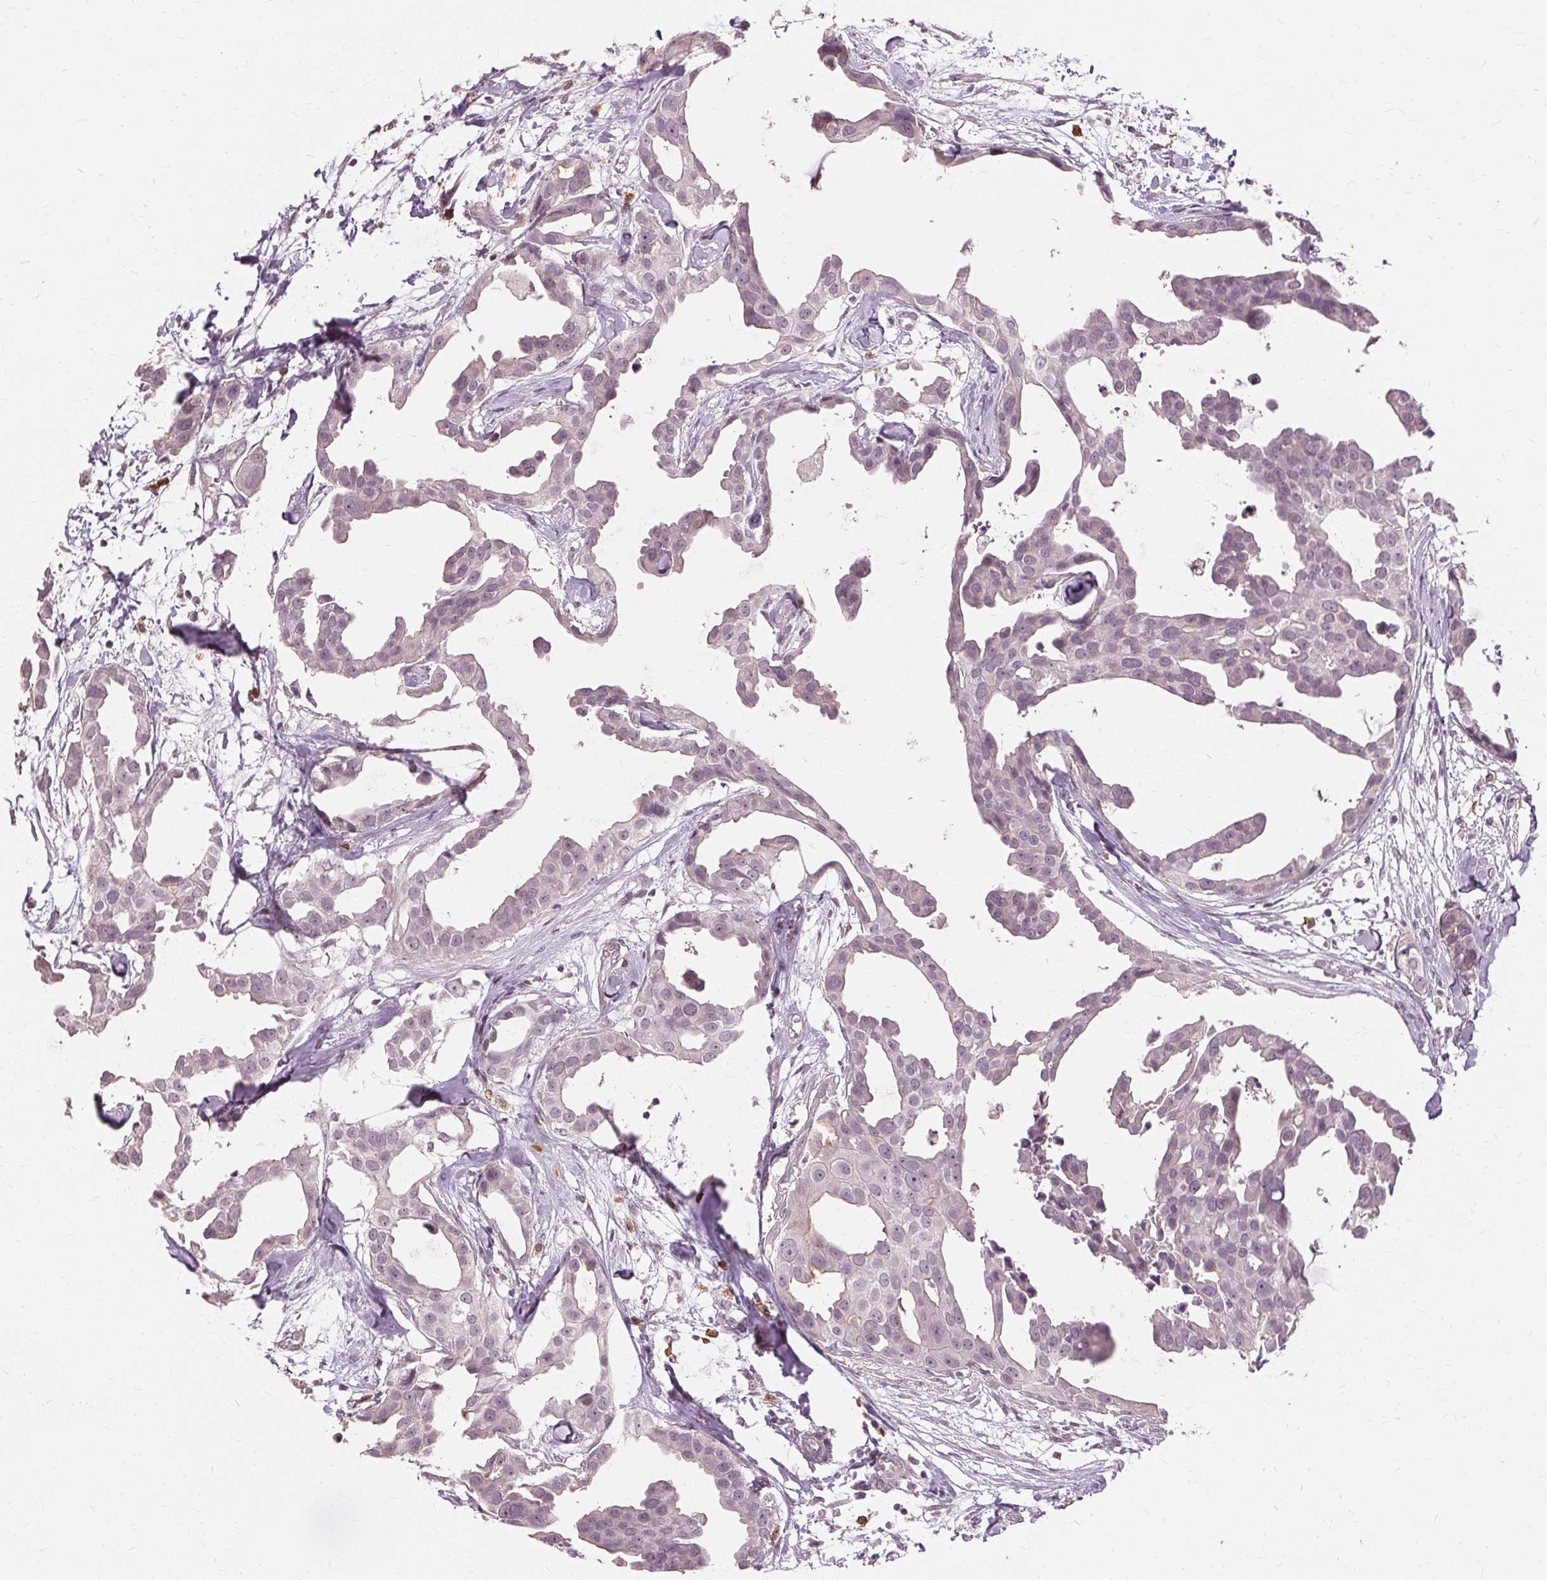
{"staining": {"intensity": "negative", "quantity": "none", "location": "none"}, "tissue": "breast cancer", "cell_type": "Tumor cells", "image_type": "cancer", "snomed": [{"axis": "morphology", "description": "Duct carcinoma"}, {"axis": "topography", "description": "Breast"}], "caption": "Immunohistochemical staining of human breast cancer (infiltrating ductal carcinoma) demonstrates no significant expression in tumor cells.", "gene": "SIGLEC6", "patient": {"sex": "female", "age": 38}}